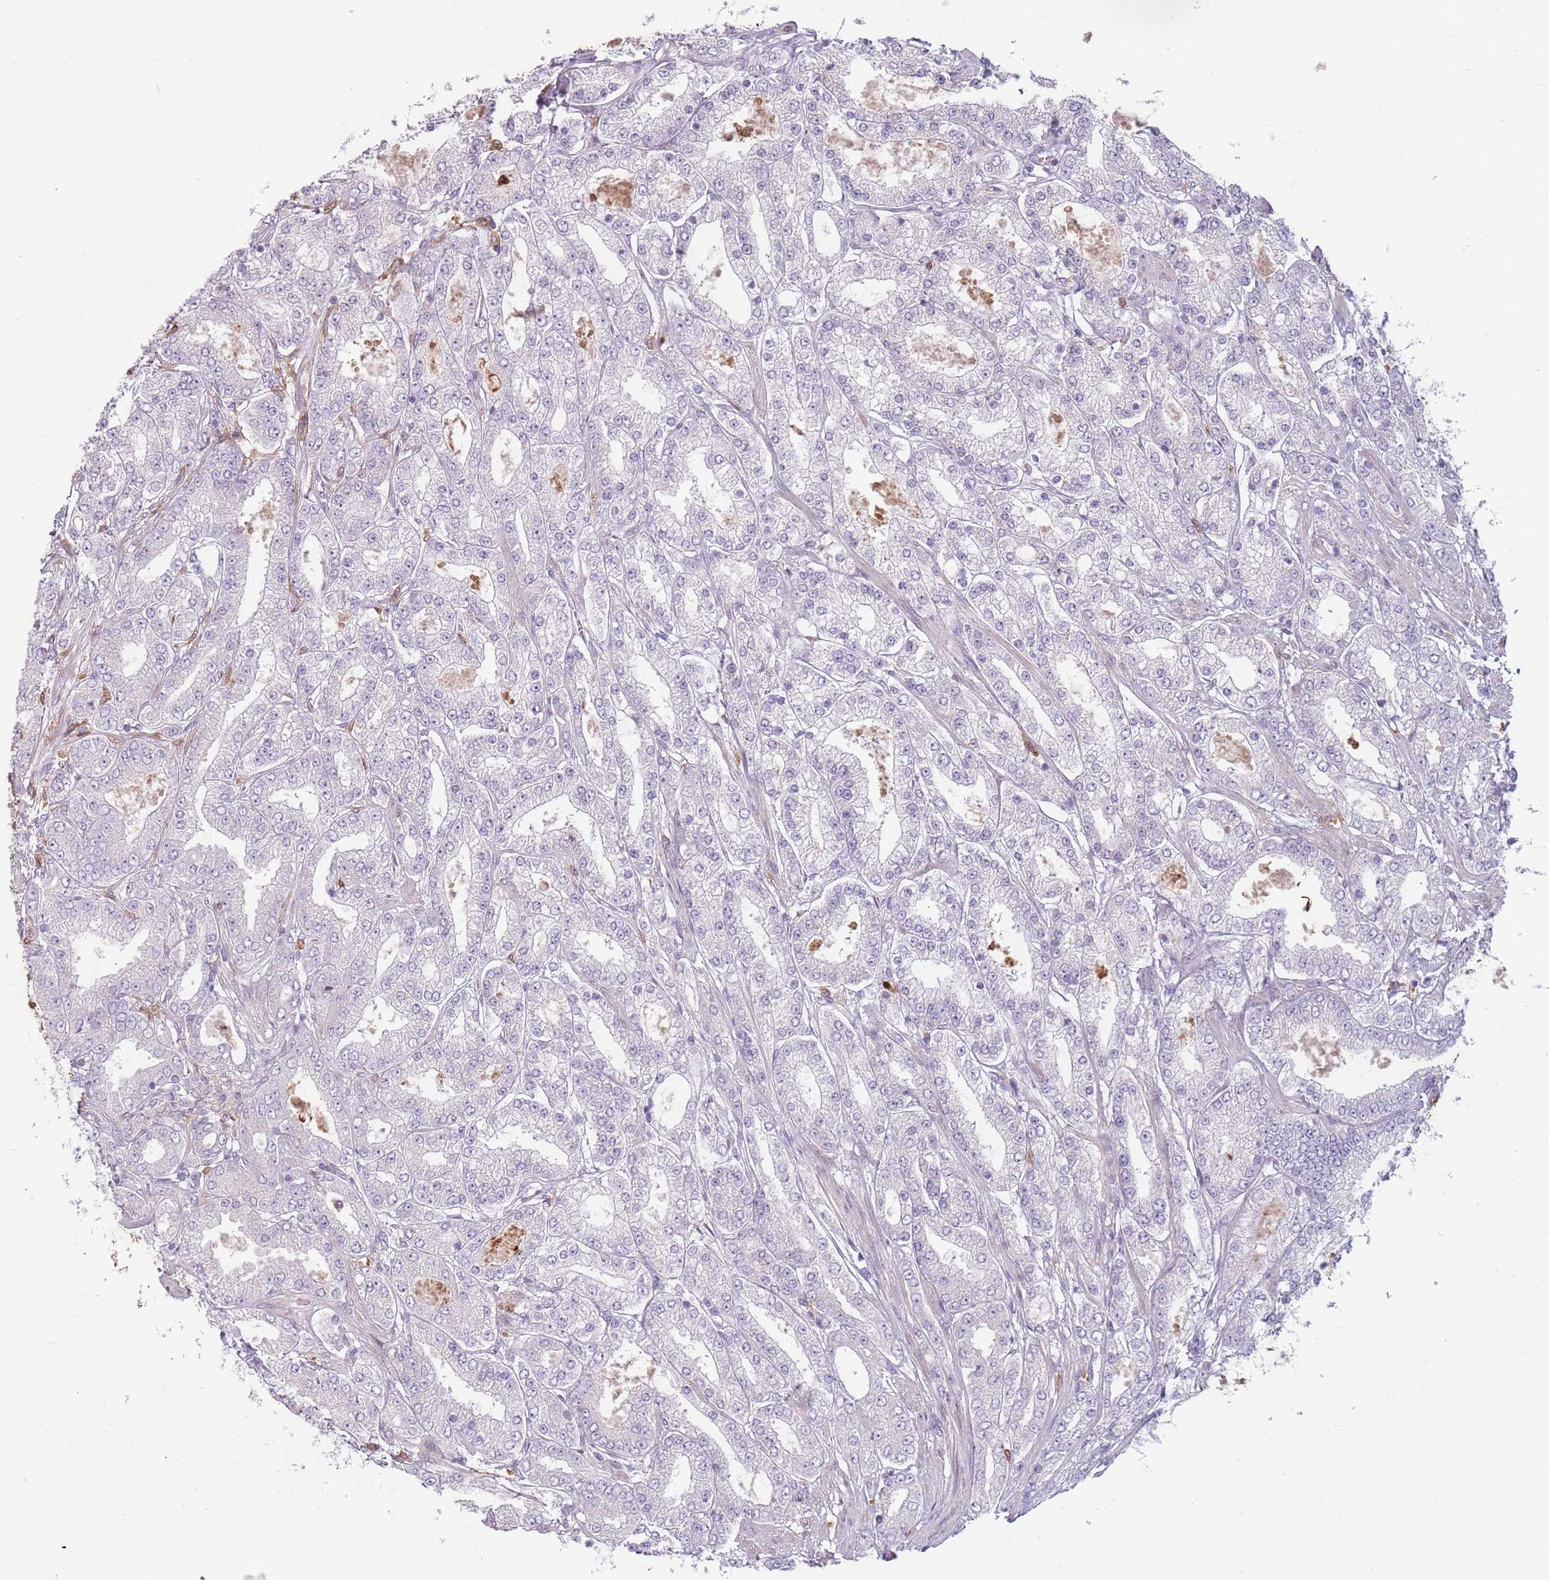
{"staining": {"intensity": "negative", "quantity": "none", "location": "none"}, "tissue": "prostate cancer", "cell_type": "Tumor cells", "image_type": "cancer", "snomed": [{"axis": "morphology", "description": "Adenocarcinoma, High grade"}, {"axis": "topography", "description": "Prostate"}], "caption": "Image shows no significant protein expression in tumor cells of prostate adenocarcinoma (high-grade).", "gene": "SPAG4", "patient": {"sex": "male", "age": 68}}